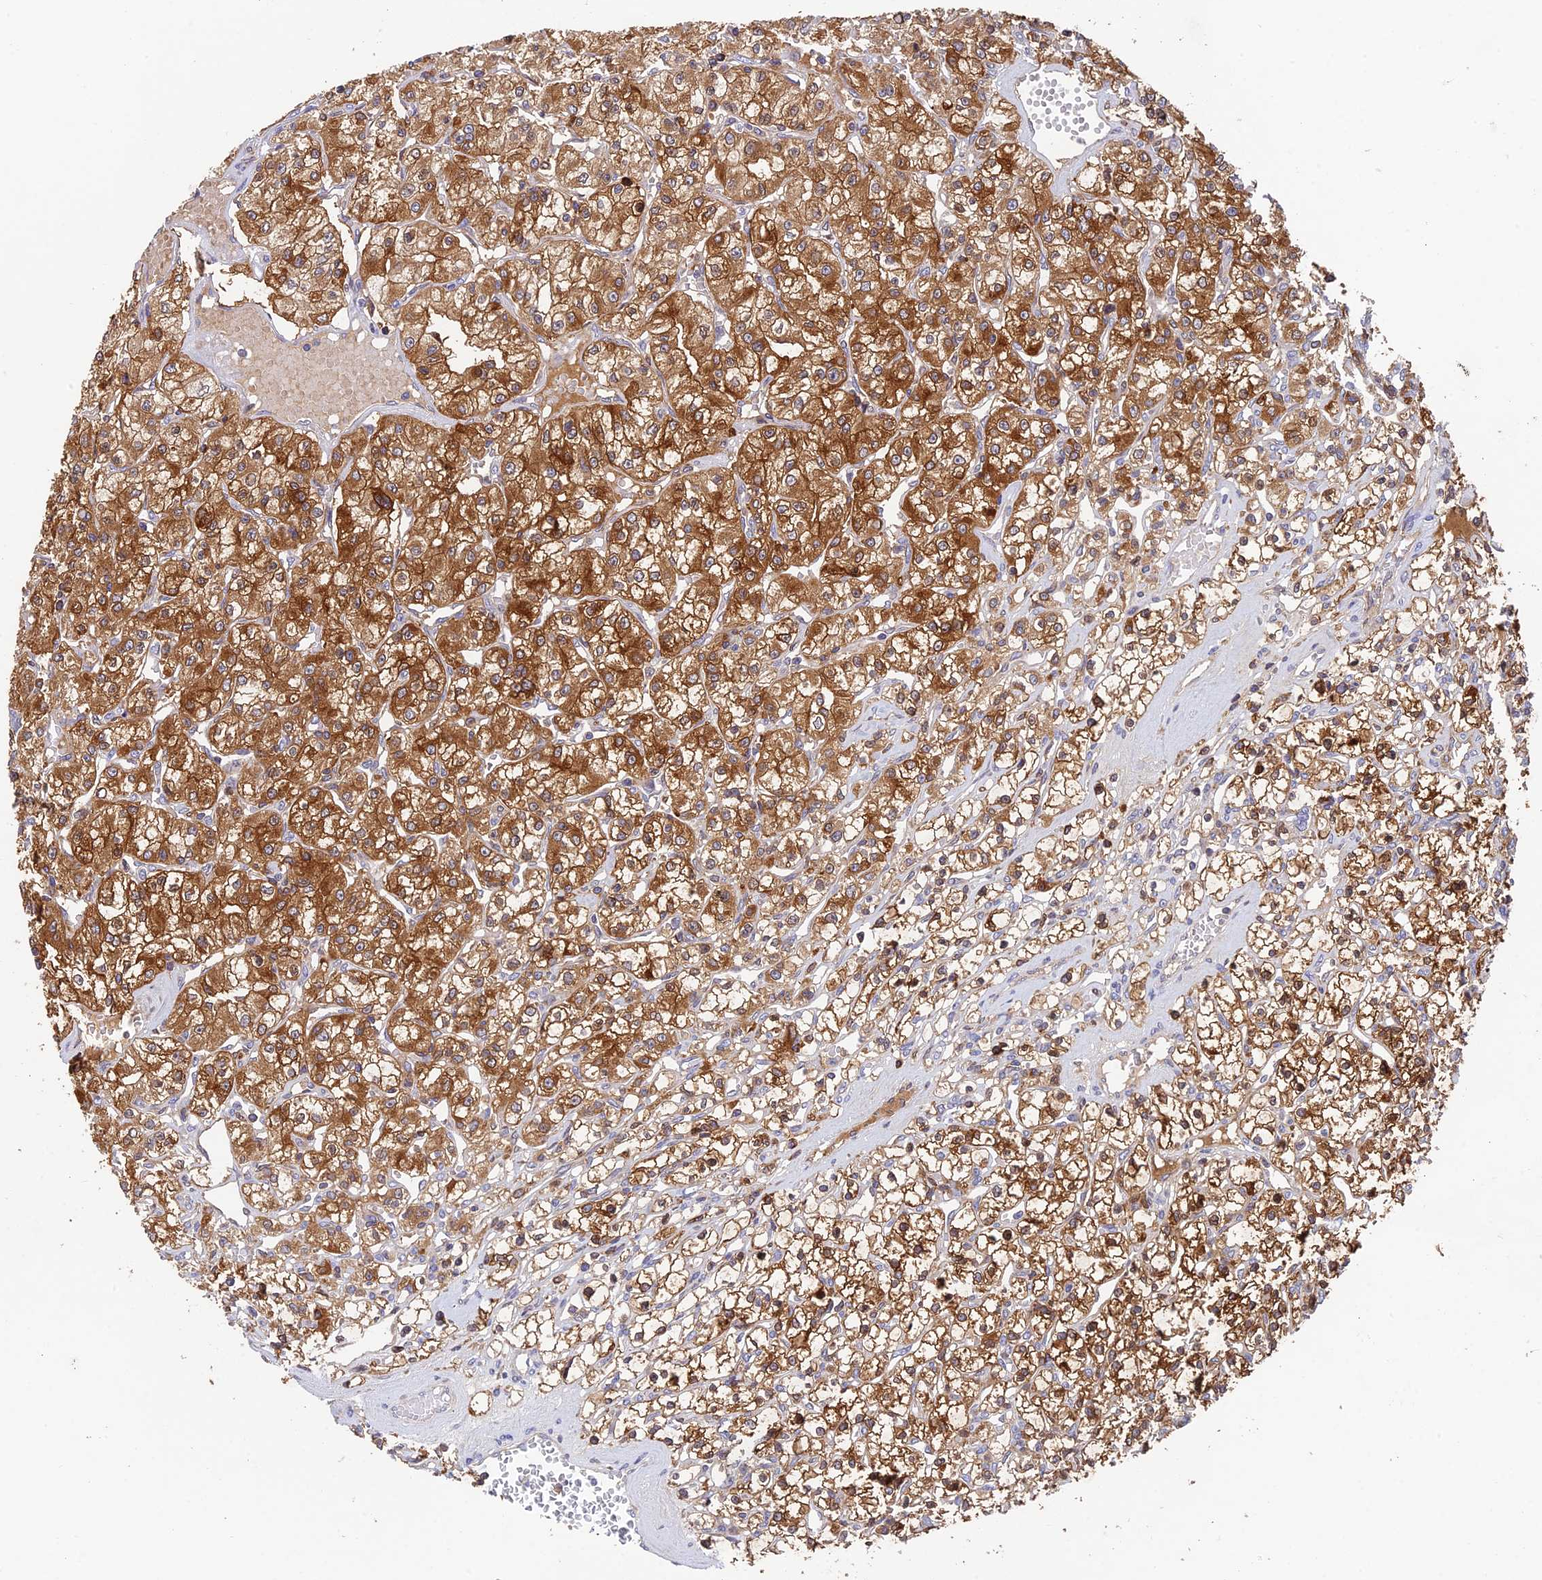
{"staining": {"intensity": "strong", "quantity": ">75%", "location": "cytoplasmic/membranous"}, "tissue": "renal cancer", "cell_type": "Tumor cells", "image_type": "cancer", "snomed": [{"axis": "morphology", "description": "Adenocarcinoma, NOS"}, {"axis": "topography", "description": "Kidney"}], "caption": "Protein staining of renal adenocarcinoma tissue exhibits strong cytoplasmic/membranous expression in about >75% of tumor cells. Using DAB (3,3'-diaminobenzidine) (brown) and hematoxylin (blue) stains, captured at high magnification using brightfield microscopy.", "gene": "IPO5", "patient": {"sex": "female", "age": 59}}